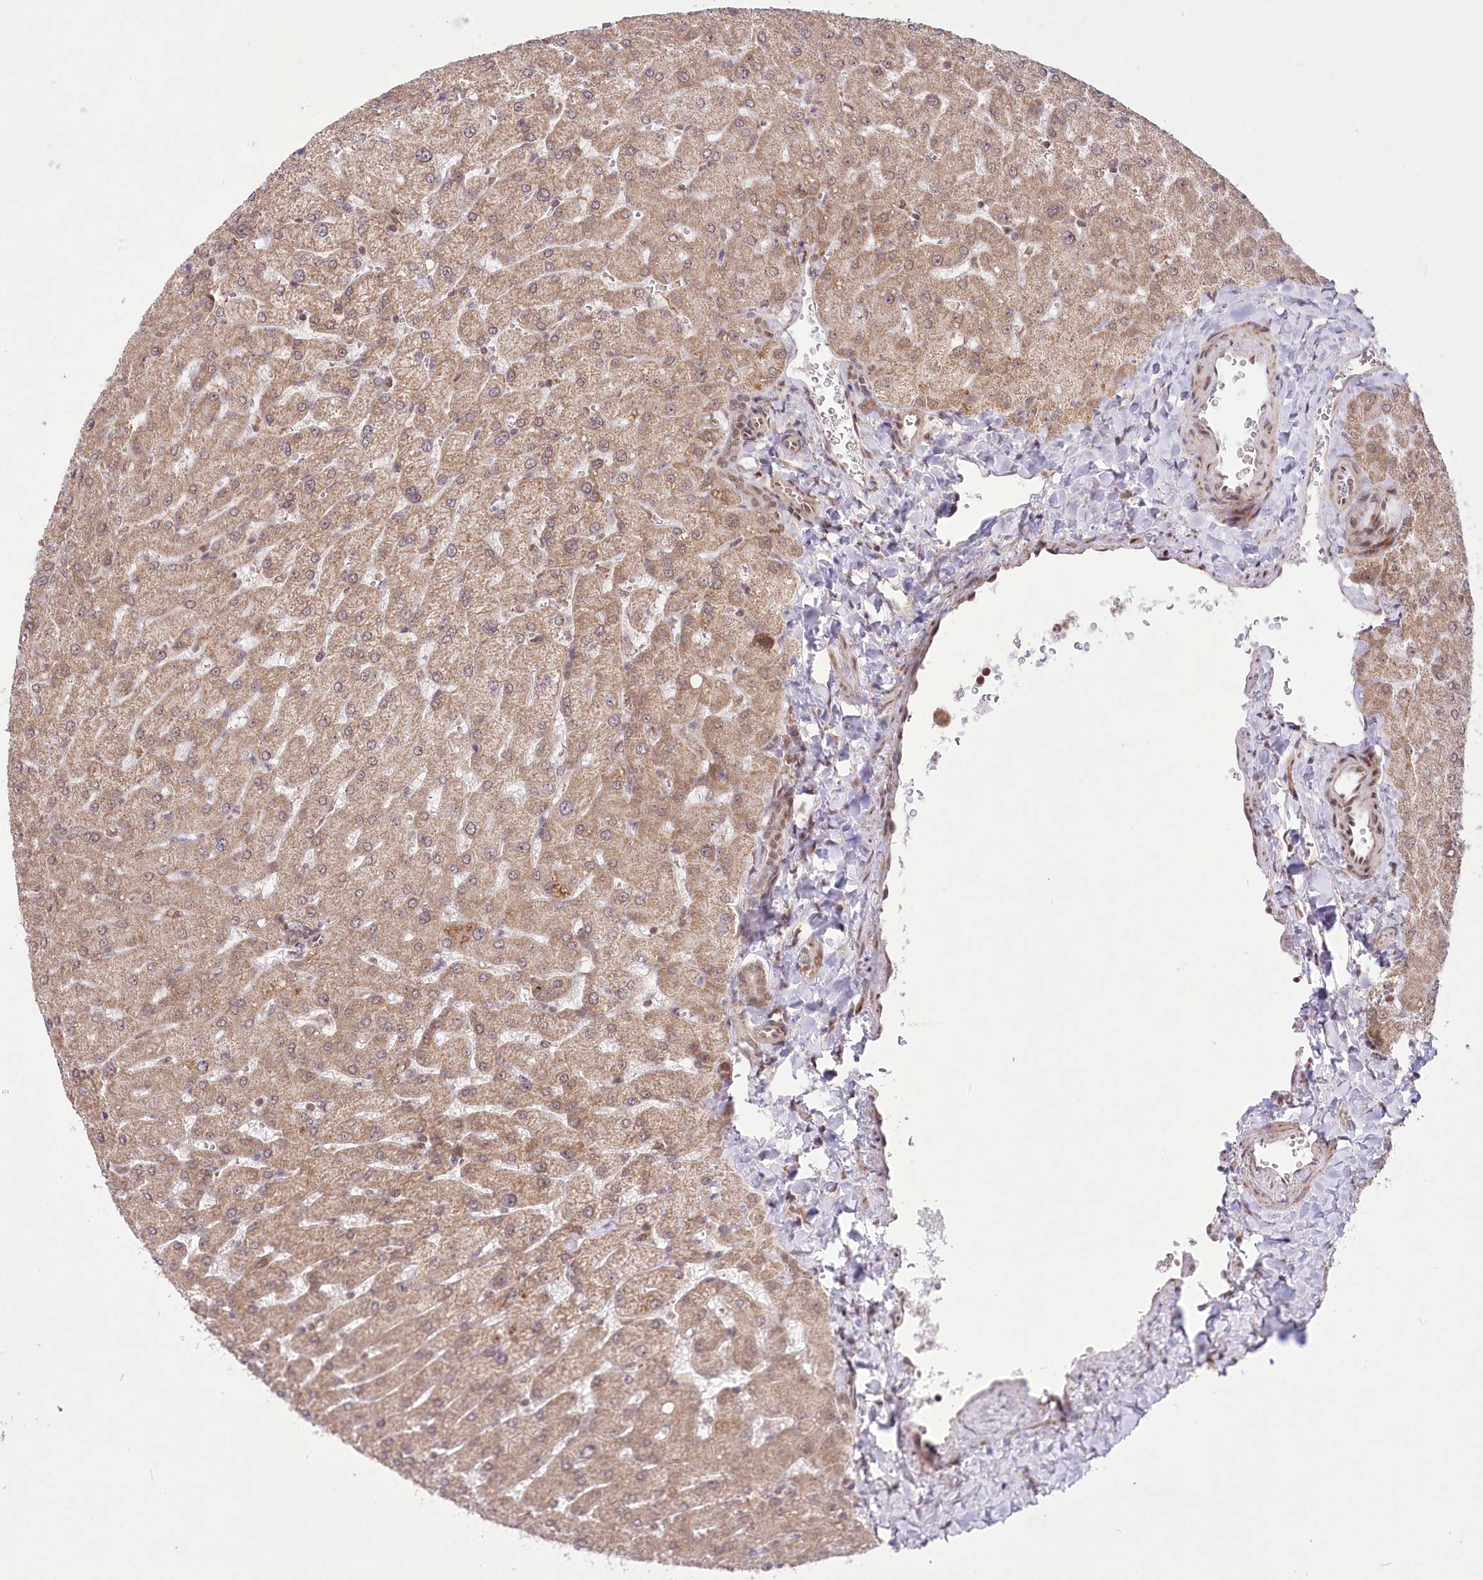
{"staining": {"intensity": "weak", "quantity": "25%-75%", "location": "nuclear"}, "tissue": "liver", "cell_type": "Cholangiocytes", "image_type": "normal", "snomed": [{"axis": "morphology", "description": "Normal tissue, NOS"}, {"axis": "topography", "description": "Liver"}], "caption": "Immunohistochemical staining of normal liver shows low levels of weak nuclear staining in approximately 25%-75% of cholangiocytes.", "gene": "ZMAT2", "patient": {"sex": "male", "age": 55}}